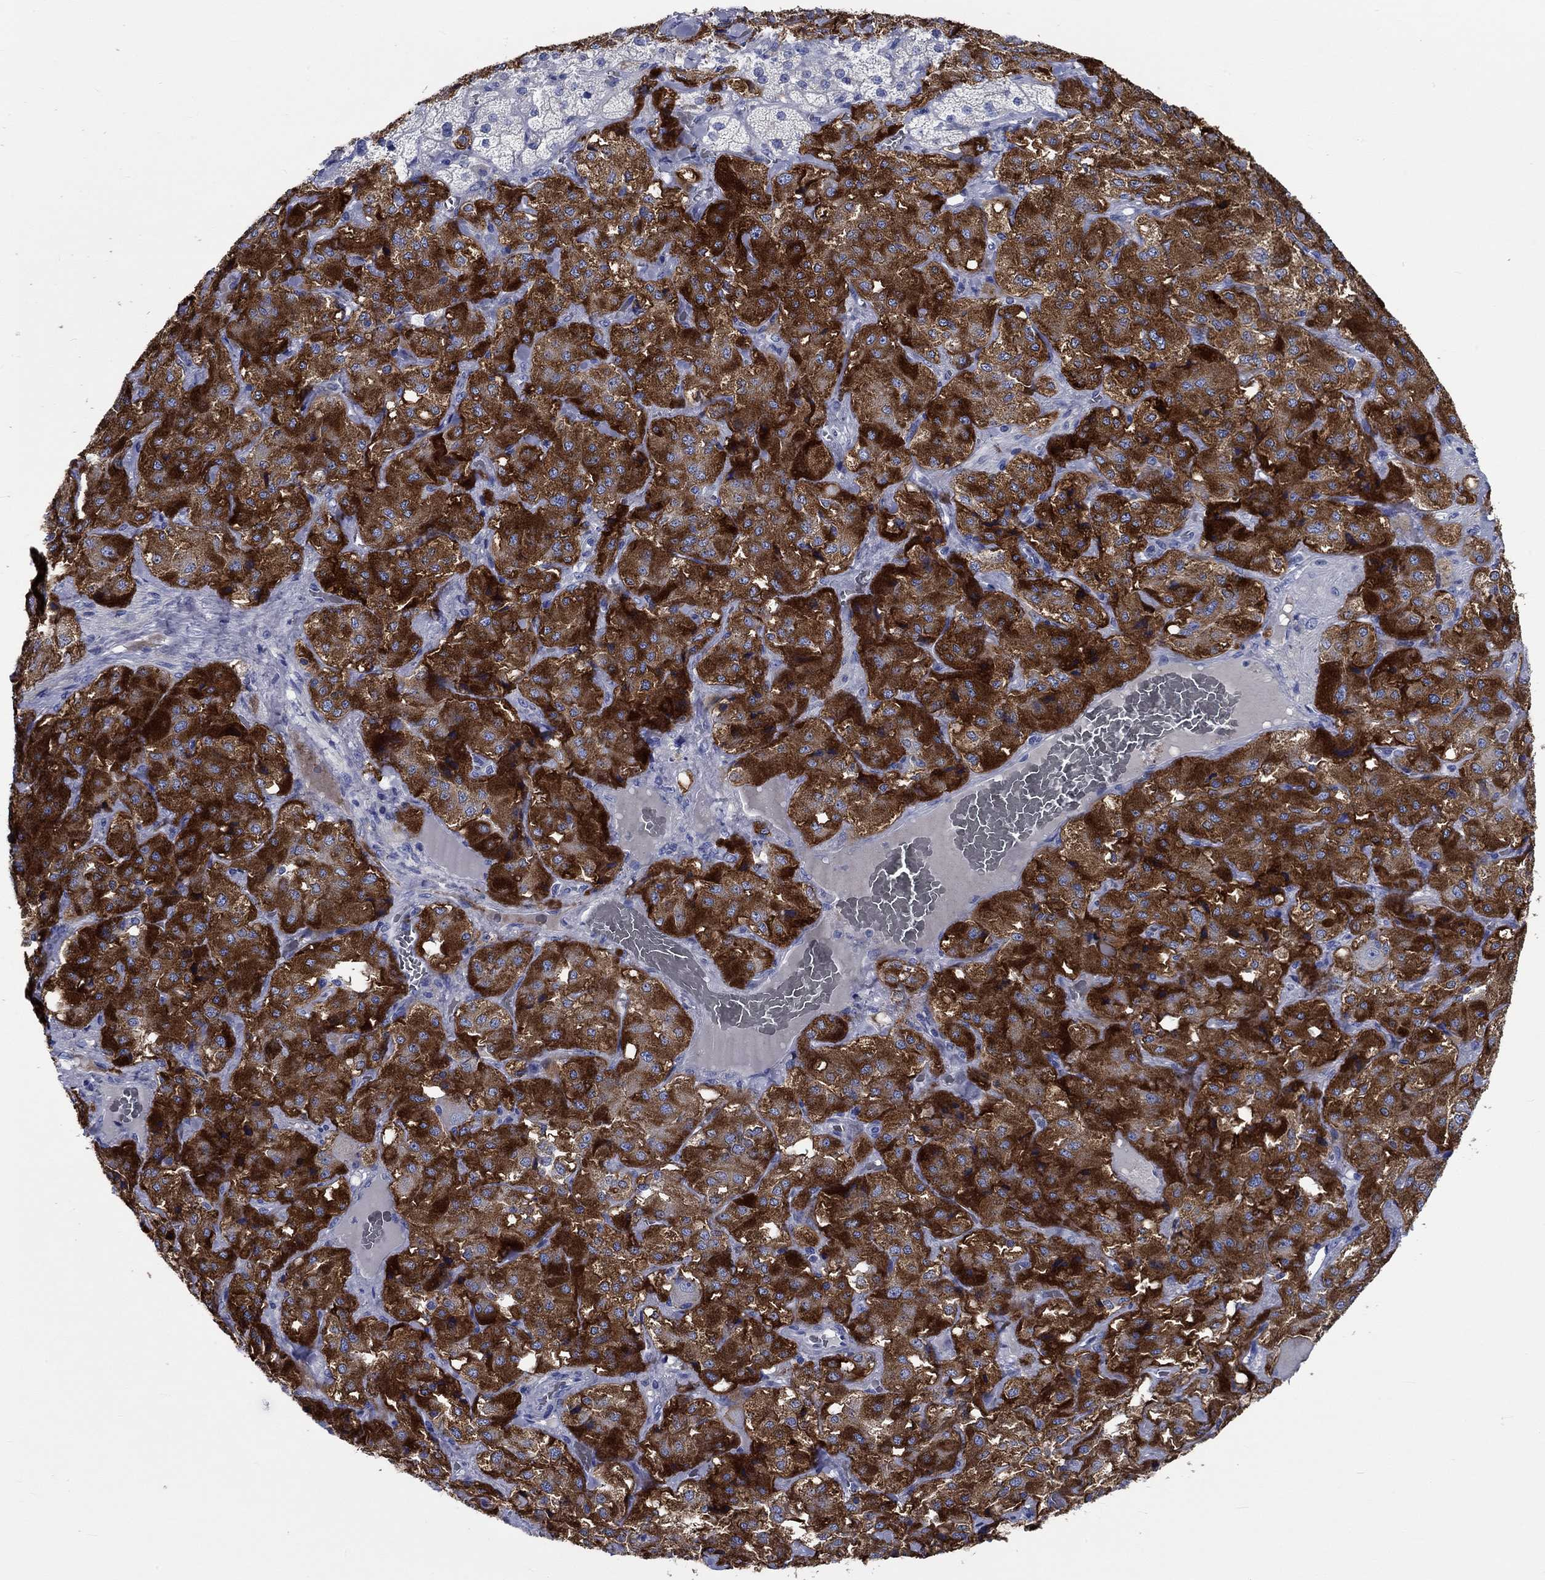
{"staining": {"intensity": "strong", "quantity": "25%-75%", "location": "cytoplasmic/membranous"}, "tissue": "adrenal gland", "cell_type": "Glandular cells", "image_type": "normal", "snomed": [{"axis": "morphology", "description": "Normal tissue, NOS"}, {"axis": "topography", "description": "Adrenal gland"}], "caption": "DAB immunohistochemical staining of benign human adrenal gland demonstrates strong cytoplasmic/membranous protein expression in approximately 25%-75% of glandular cells.", "gene": "PTPRN2", "patient": {"sex": "male", "age": 57}}